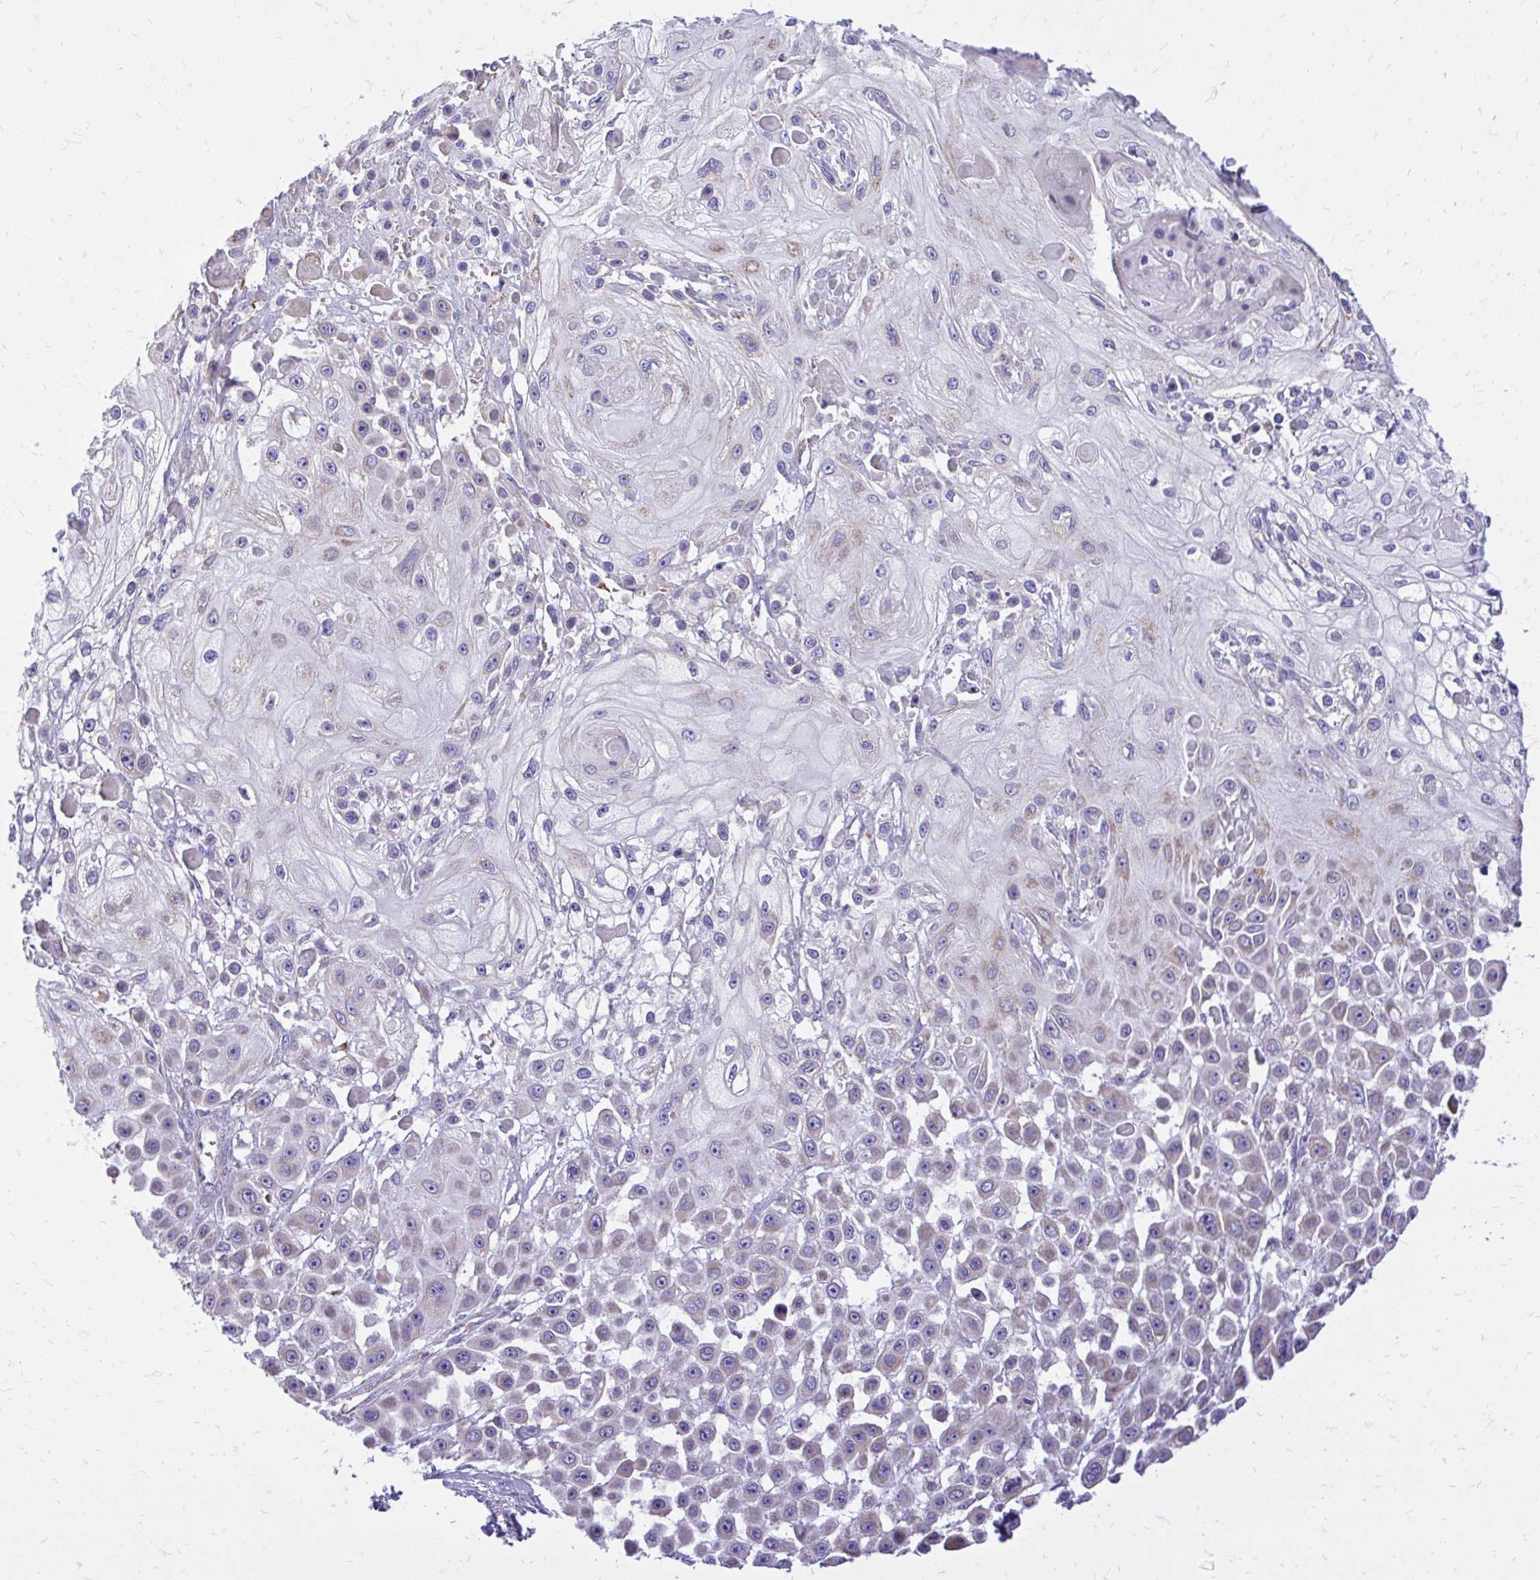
{"staining": {"intensity": "weak", "quantity": "<25%", "location": "cytoplasmic/membranous"}, "tissue": "skin cancer", "cell_type": "Tumor cells", "image_type": "cancer", "snomed": [{"axis": "morphology", "description": "Squamous cell carcinoma, NOS"}, {"axis": "topography", "description": "Skin"}], "caption": "This is an immunohistochemistry micrograph of human skin cancer. There is no staining in tumor cells.", "gene": "ATP13A2", "patient": {"sex": "male", "age": 67}}